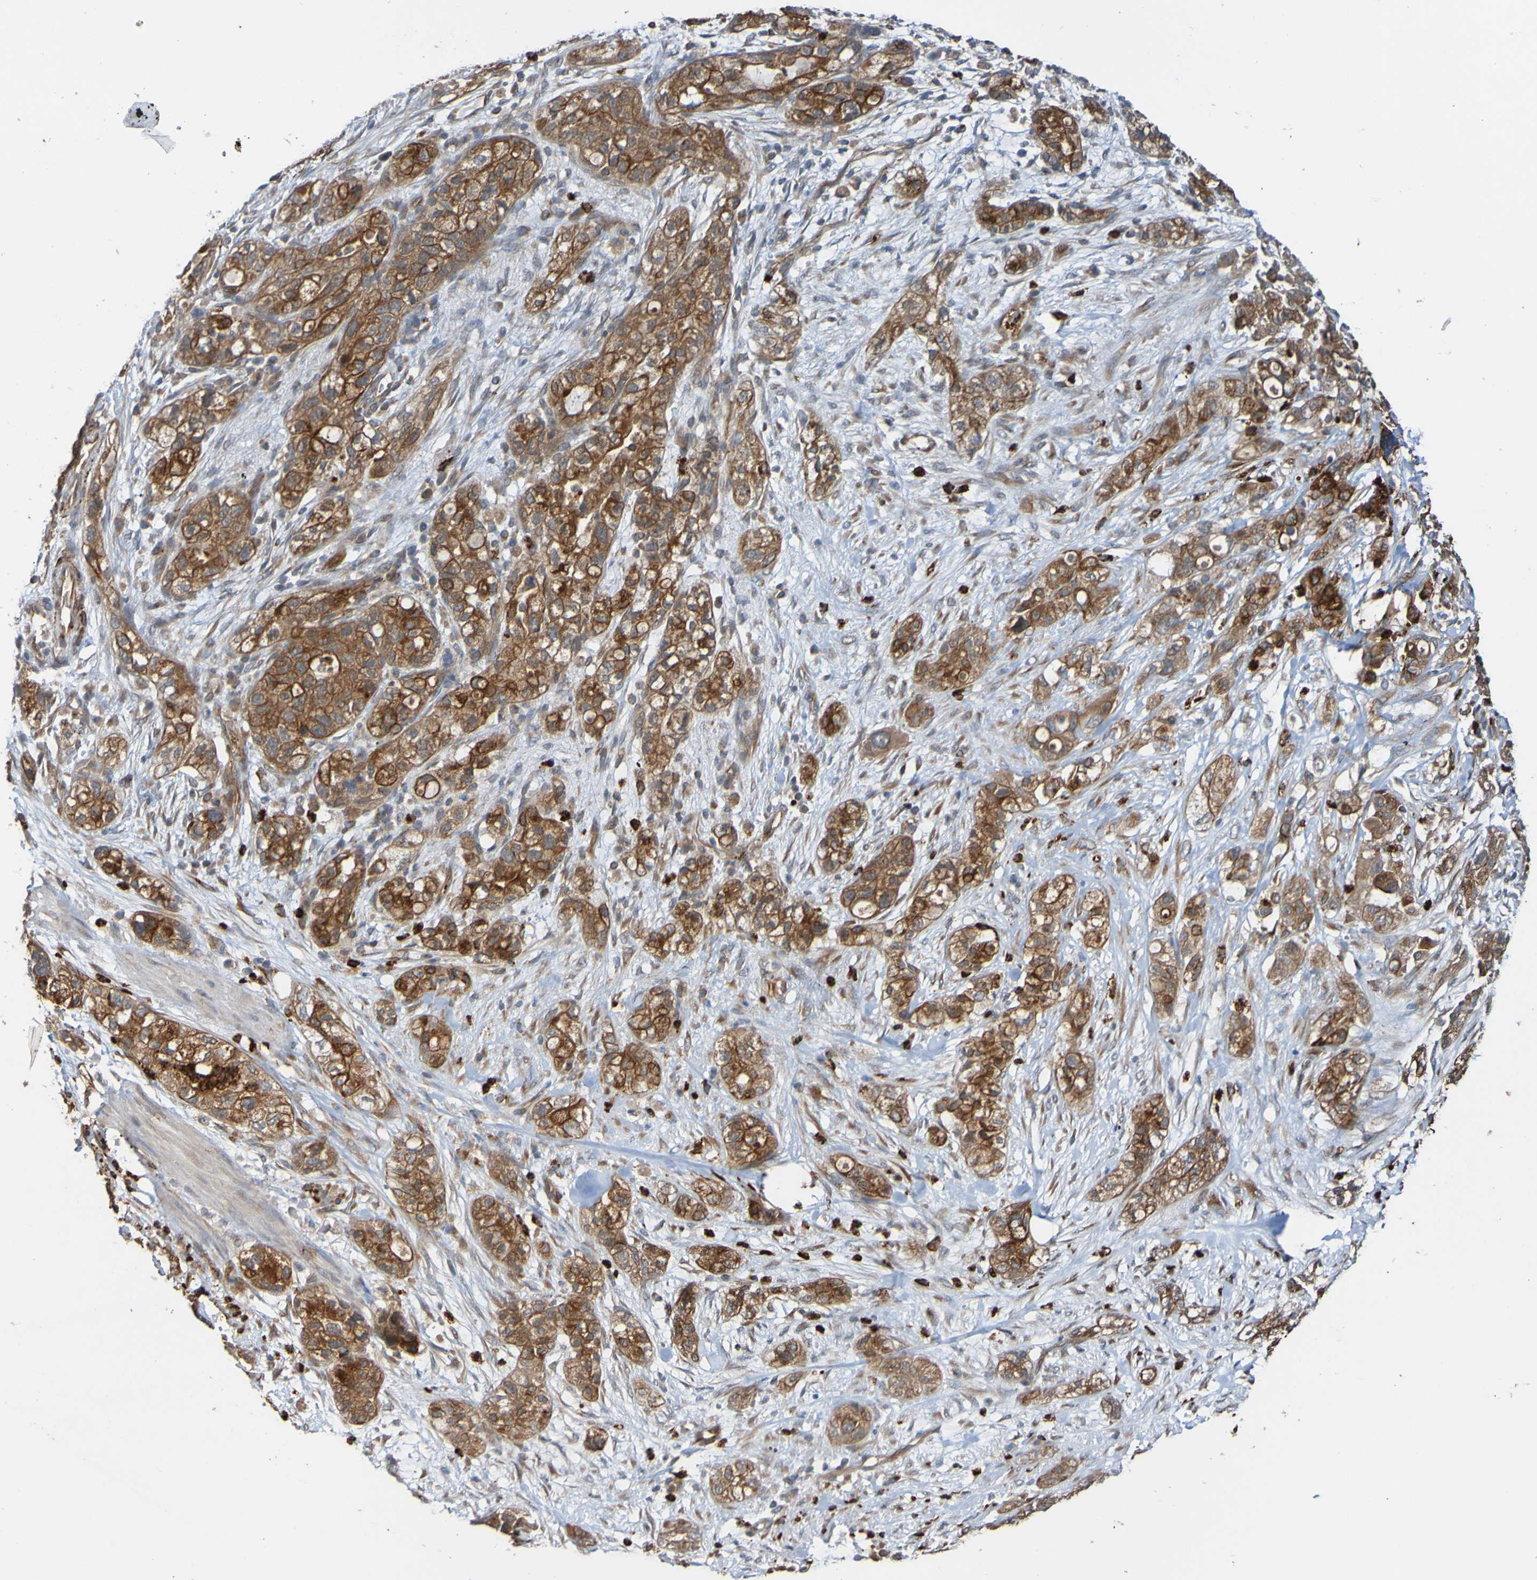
{"staining": {"intensity": "strong", "quantity": ">75%", "location": "cytoplasmic/membranous"}, "tissue": "pancreatic cancer", "cell_type": "Tumor cells", "image_type": "cancer", "snomed": [{"axis": "morphology", "description": "Adenocarcinoma, NOS"}, {"axis": "topography", "description": "Pancreas"}], "caption": "Immunohistochemical staining of adenocarcinoma (pancreatic) displays high levels of strong cytoplasmic/membranous positivity in approximately >75% of tumor cells. Immunohistochemistry stains the protein of interest in brown and the nuclei are stained blue.", "gene": "ST8SIA6", "patient": {"sex": "female", "age": 78}}